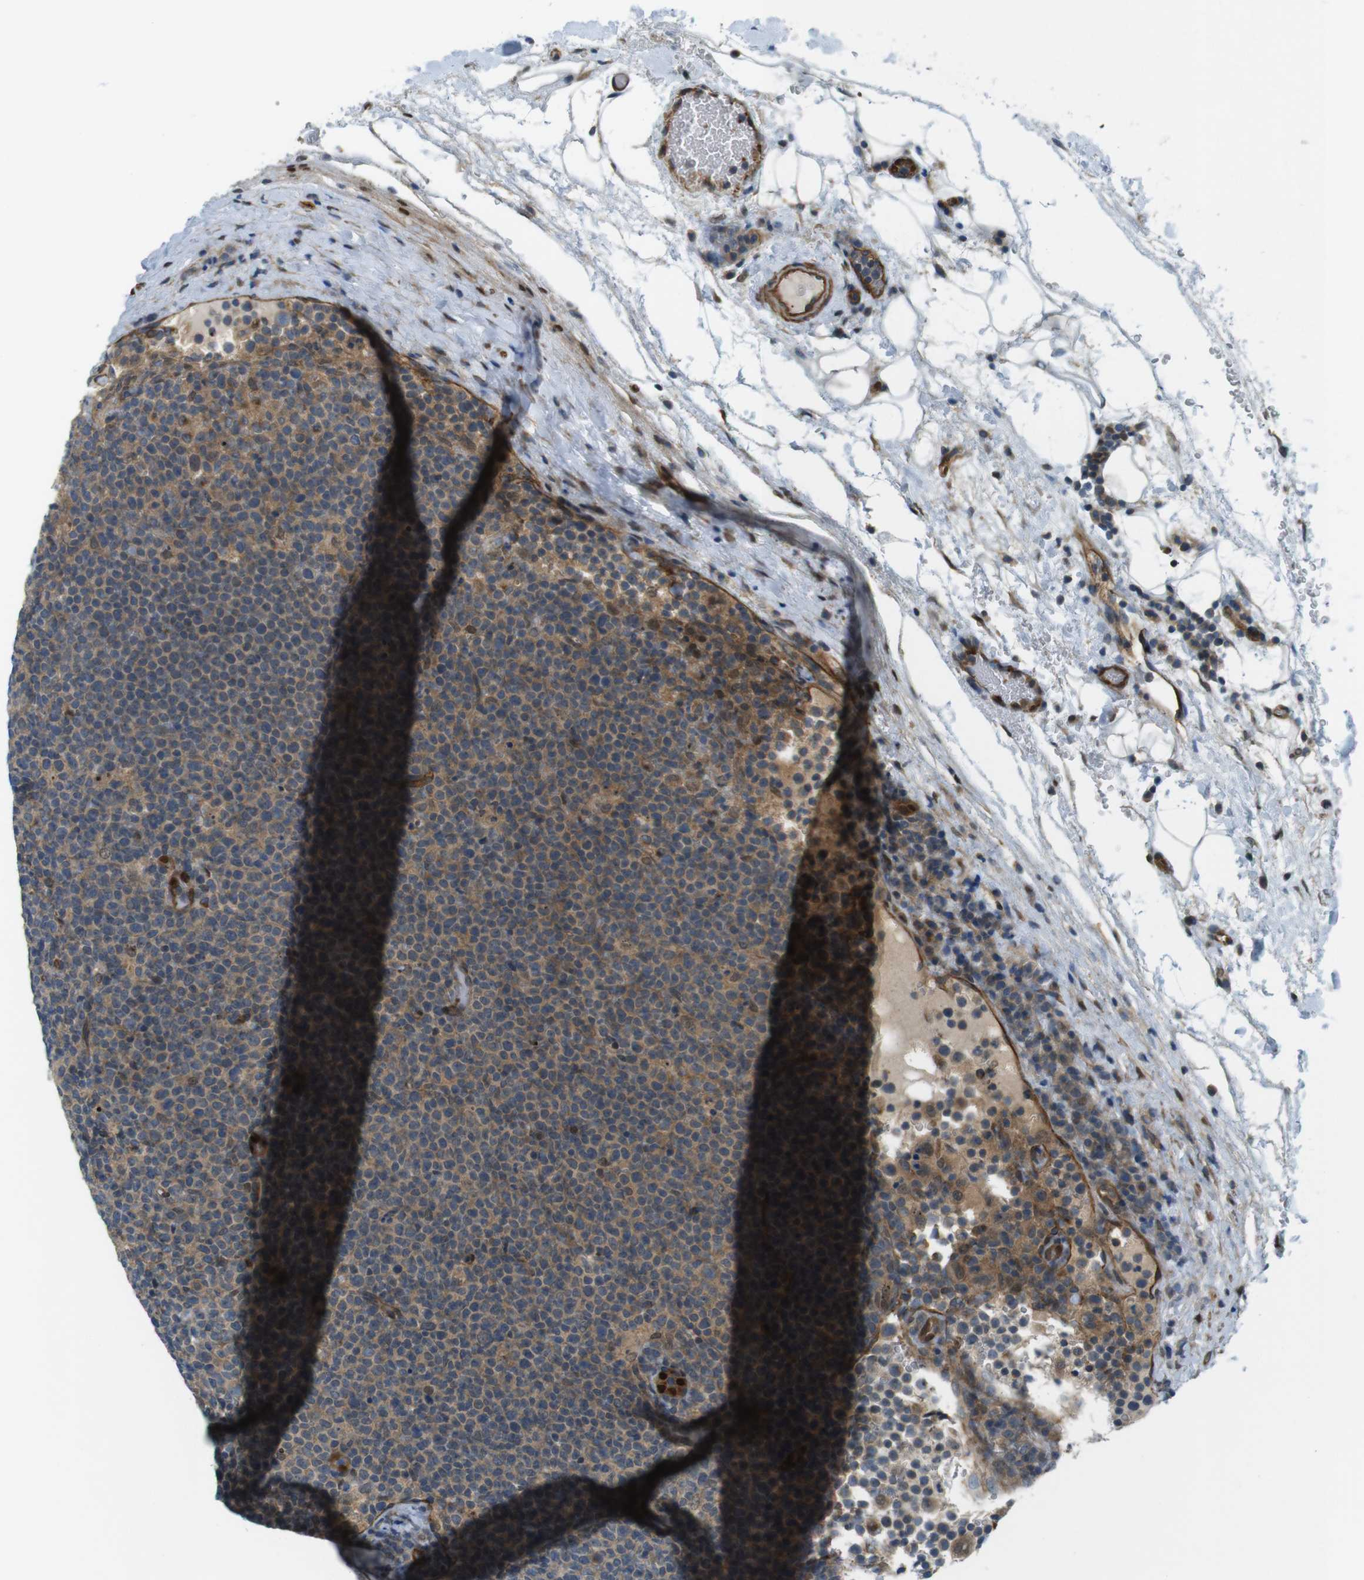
{"staining": {"intensity": "moderate", "quantity": ">75%", "location": "cytoplasmic/membranous"}, "tissue": "lymphoma", "cell_type": "Tumor cells", "image_type": "cancer", "snomed": [{"axis": "morphology", "description": "Malignant lymphoma, non-Hodgkin's type, High grade"}, {"axis": "topography", "description": "Lymph node"}], "caption": "A brown stain highlights moderate cytoplasmic/membranous expression of a protein in high-grade malignant lymphoma, non-Hodgkin's type tumor cells.", "gene": "TSC1", "patient": {"sex": "male", "age": 61}}